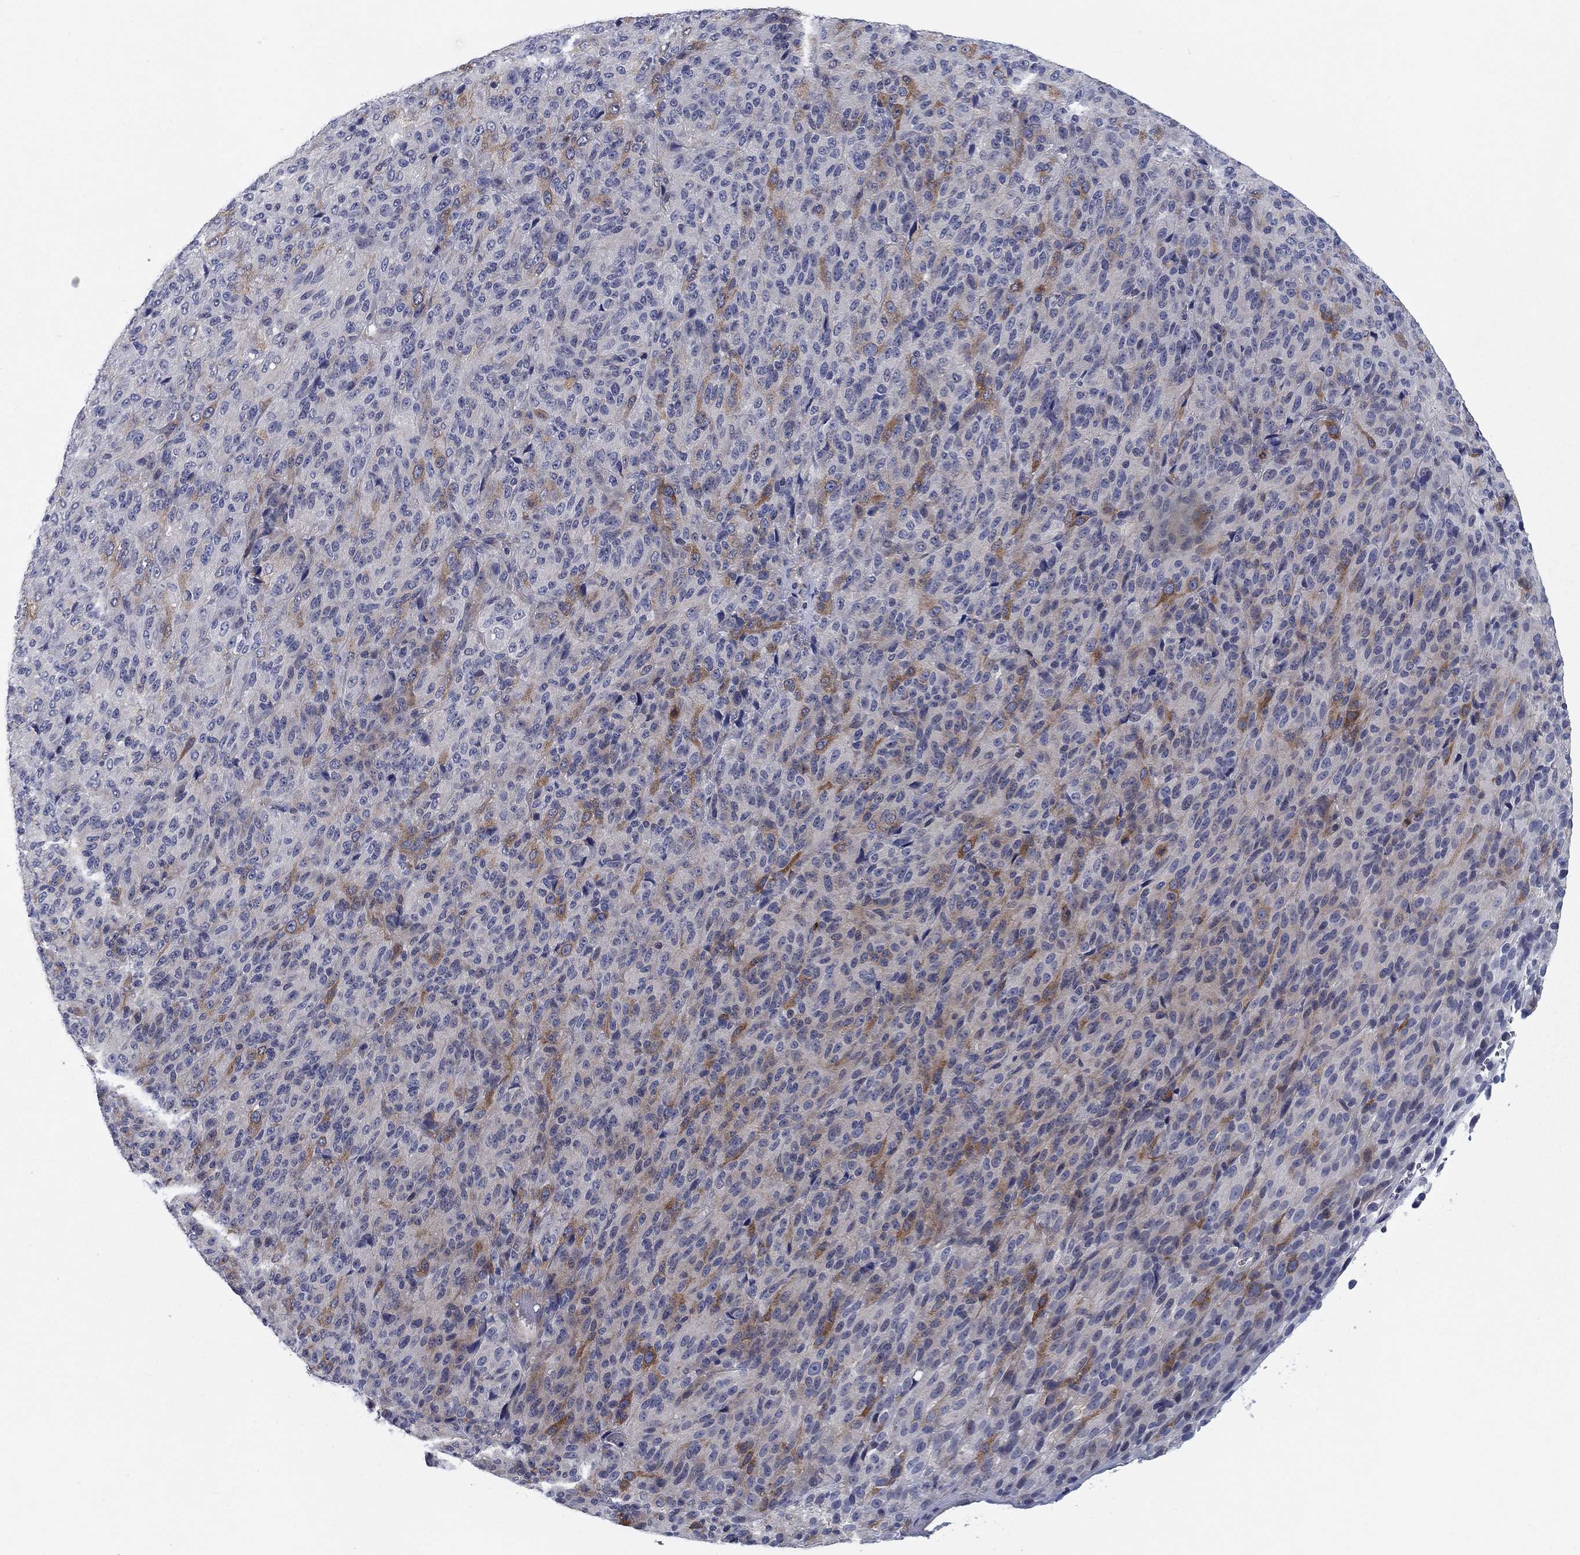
{"staining": {"intensity": "moderate", "quantity": "<25%", "location": "cytoplasmic/membranous"}, "tissue": "melanoma", "cell_type": "Tumor cells", "image_type": "cancer", "snomed": [{"axis": "morphology", "description": "Malignant melanoma, Metastatic site"}, {"axis": "topography", "description": "Brain"}], "caption": "Protein positivity by immunohistochemistry (IHC) displays moderate cytoplasmic/membranous positivity in about <25% of tumor cells in melanoma.", "gene": "KIF15", "patient": {"sex": "female", "age": 56}}